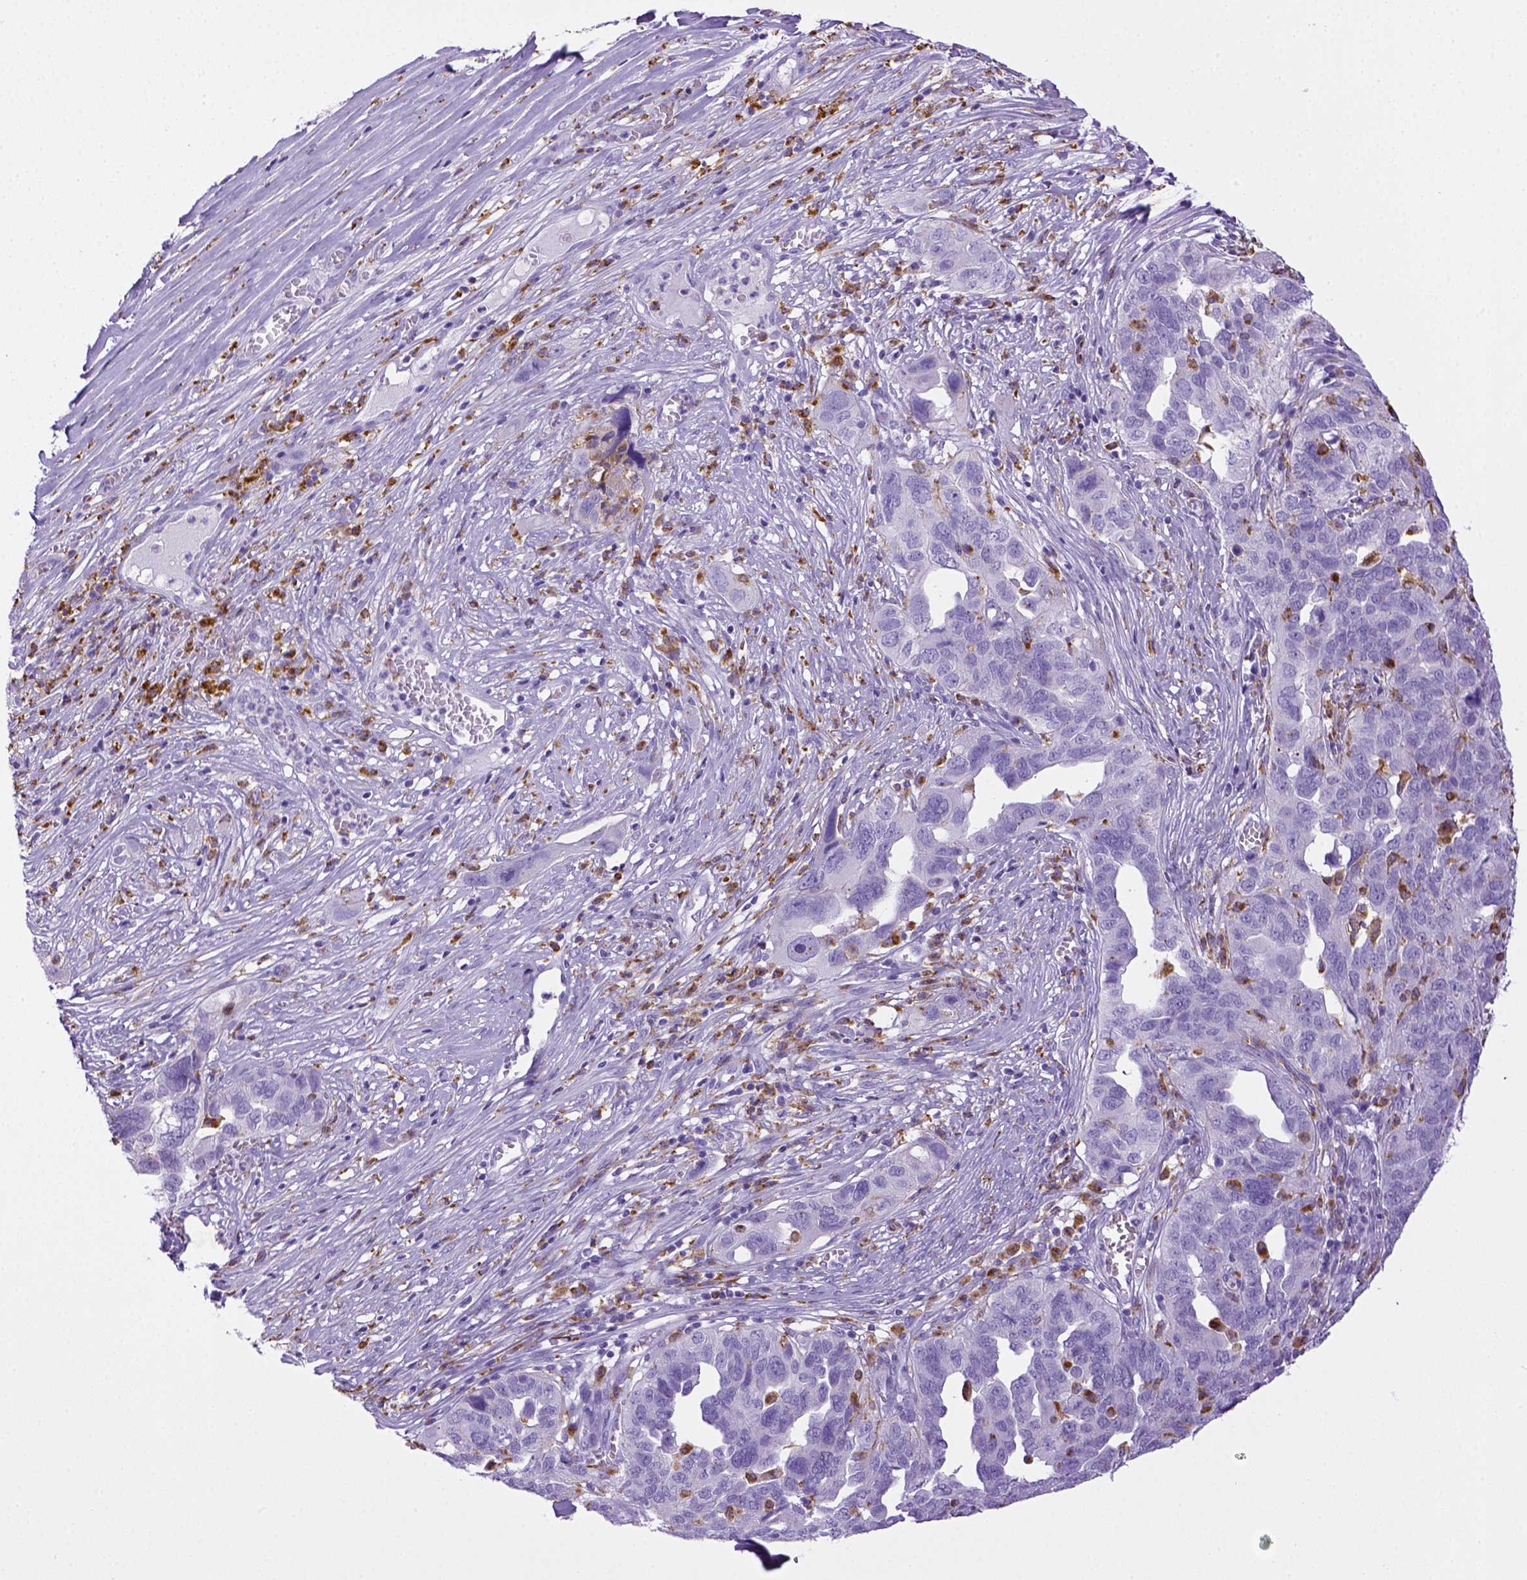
{"staining": {"intensity": "negative", "quantity": "none", "location": "none"}, "tissue": "ovarian cancer", "cell_type": "Tumor cells", "image_type": "cancer", "snomed": [{"axis": "morphology", "description": "Carcinoma, endometroid"}, {"axis": "topography", "description": "Soft tissue"}, {"axis": "topography", "description": "Ovary"}], "caption": "Immunohistochemistry of human ovarian endometroid carcinoma reveals no positivity in tumor cells. (Brightfield microscopy of DAB (3,3'-diaminobenzidine) immunohistochemistry at high magnification).", "gene": "CD68", "patient": {"sex": "female", "age": 52}}